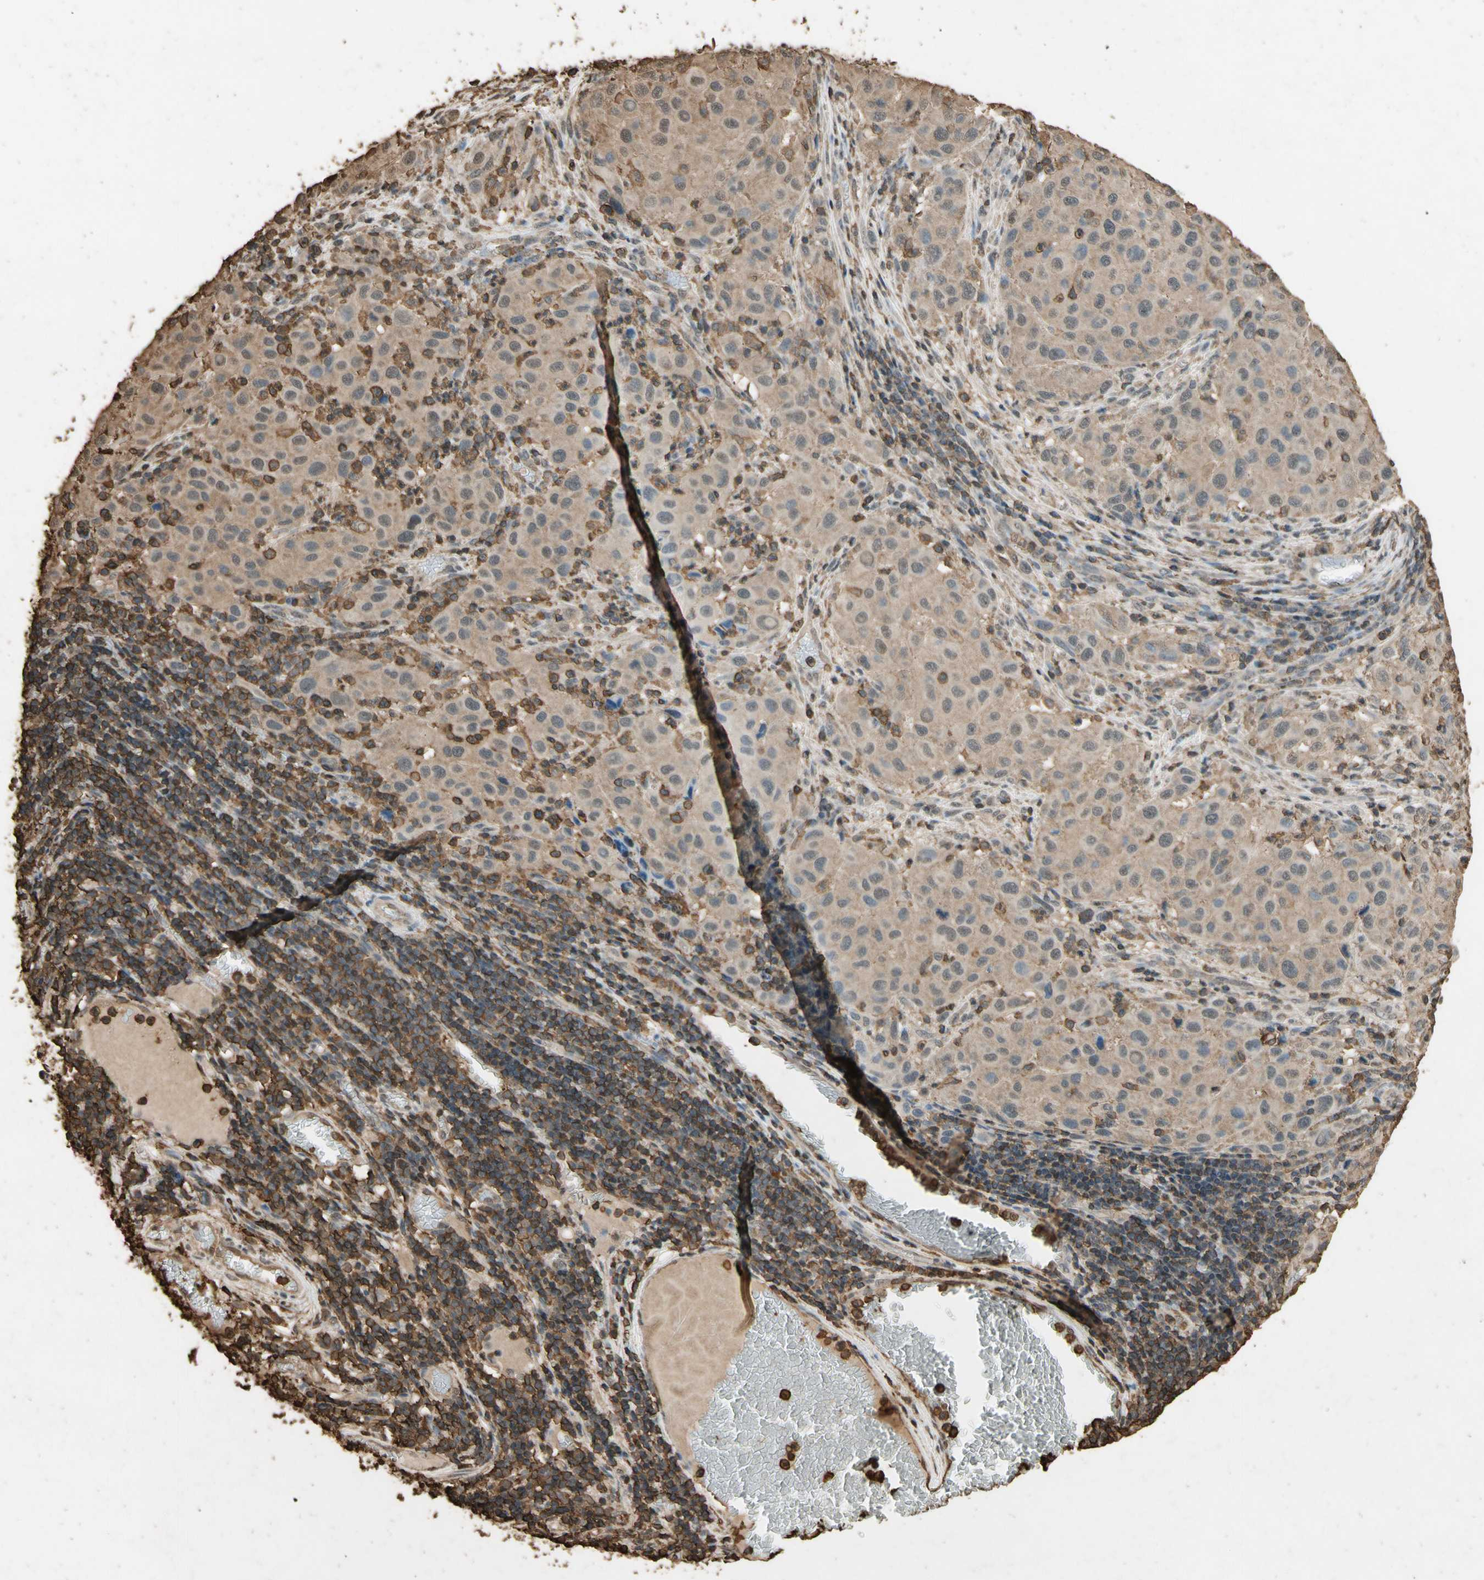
{"staining": {"intensity": "moderate", "quantity": ">75%", "location": "cytoplasmic/membranous"}, "tissue": "melanoma", "cell_type": "Tumor cells", "image_type": "cancer", "snomed": [{"axis": "morphology", "description": "Malignant melanoma, Metastatic site"}, {"axis": "topography", "description": "Lymph node"}], "caption": "DAB immunohistochemical staining of malignant melanoma (metastatic site) demonstrates moderate cytoplasmic/membranous protein positivity in approximately >75% of tumor cells.", "gene": "TNFSF13B", "patient": {"sex": "male", "age": 61}}